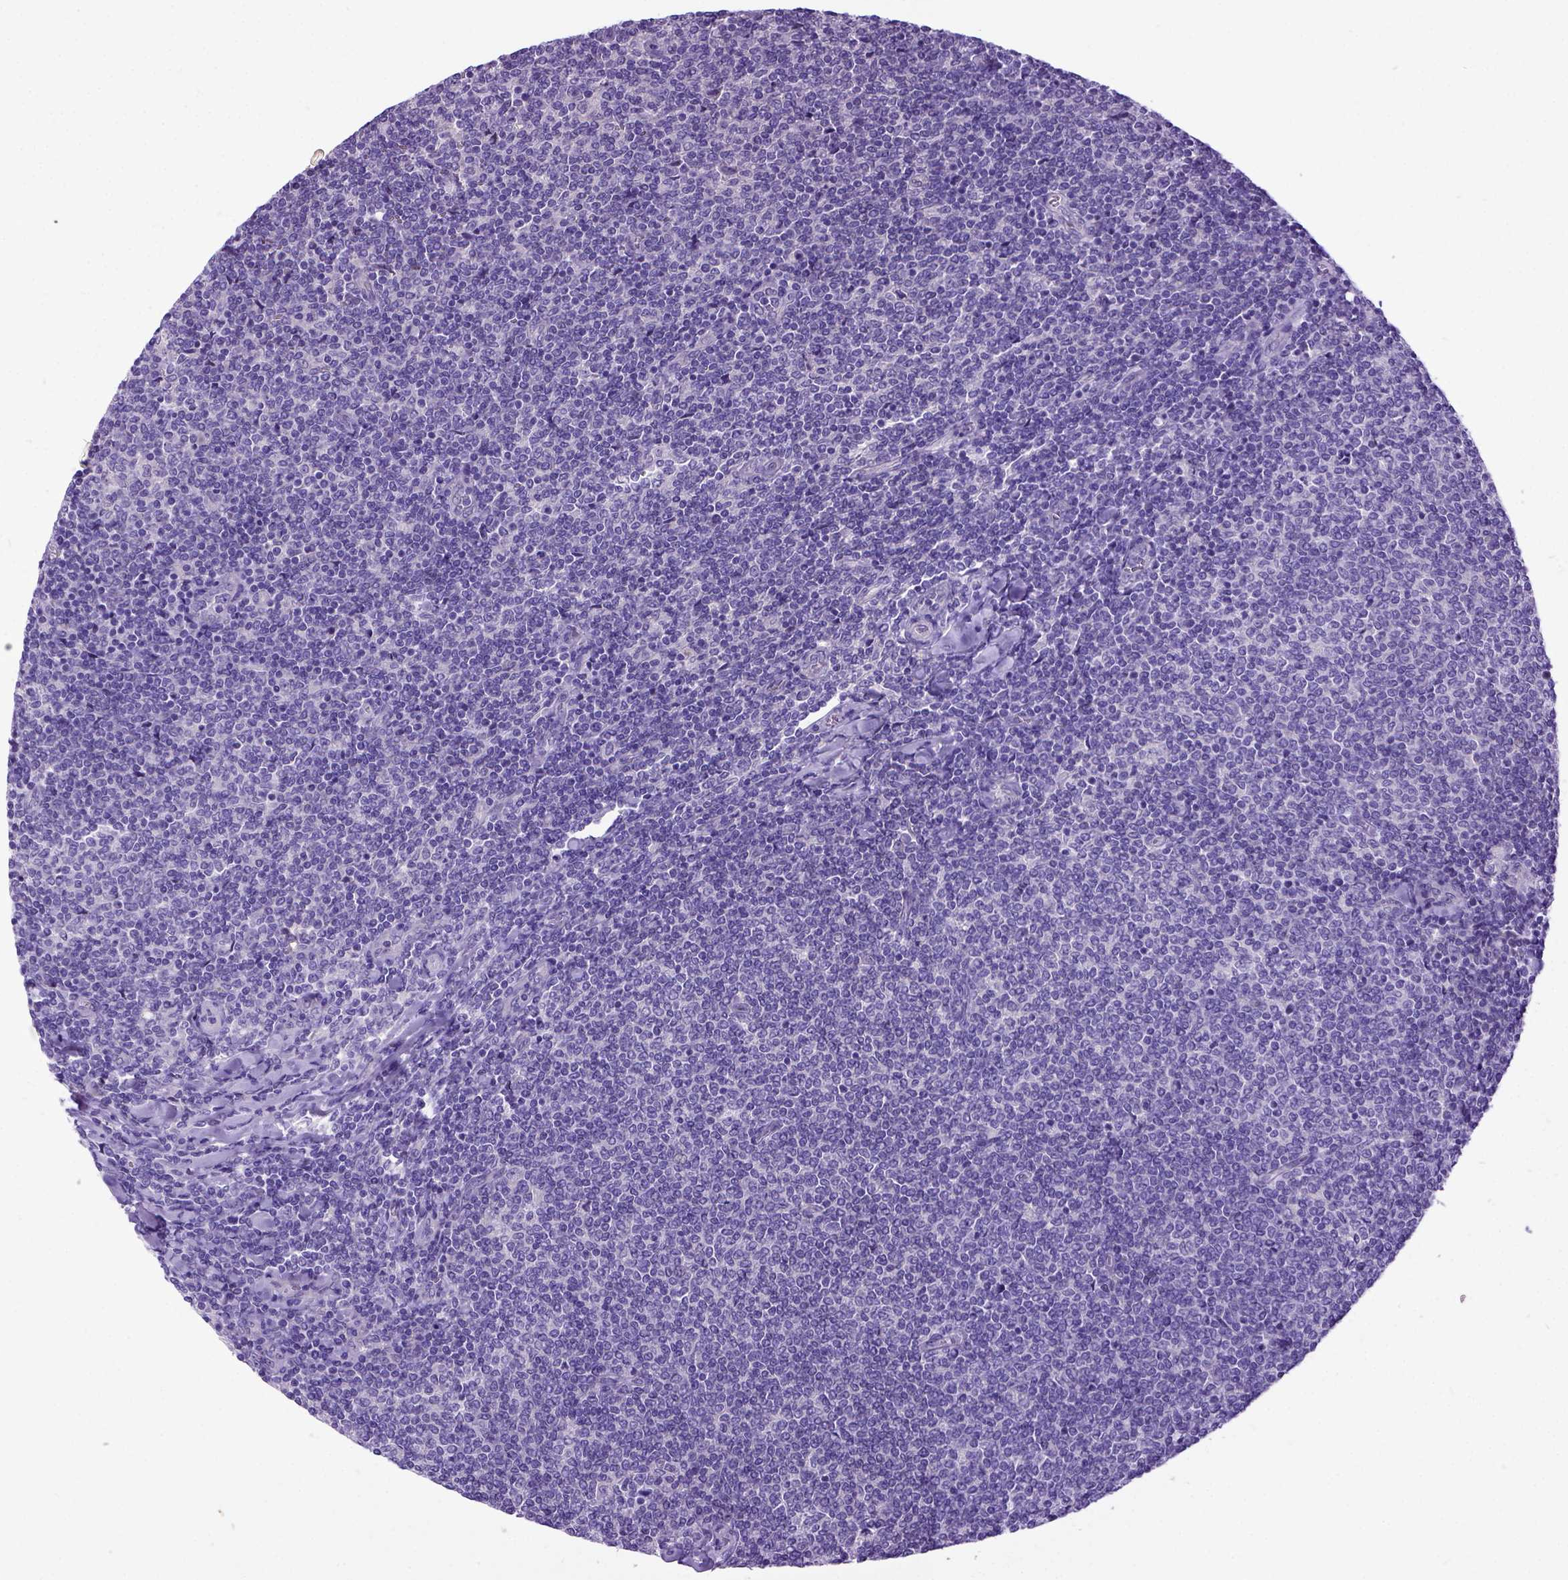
{"staining": {"intensity": "negative", "quantity": "none", "location": "none"}, "tissue": "lymphoma", "cell_type": "Tumor cells", "image_type": "cancer", "snomed": [{"axis": "morphology", "description": "Malignant lymphoma, non-Hodgkin's type, Low grade"}, {"axis": "topography", "description": "Lymph node"}], "caption": "High magnification brightfield microscopy of low-grade malignant lymphoma, non-Hodgkin's type stained with DAB (brown) and counterstained with hematoxylin (blue): tumor cells show no significant positivity.", "gene": "NEK5", "patient": {"sex": "male", "age": 52}}